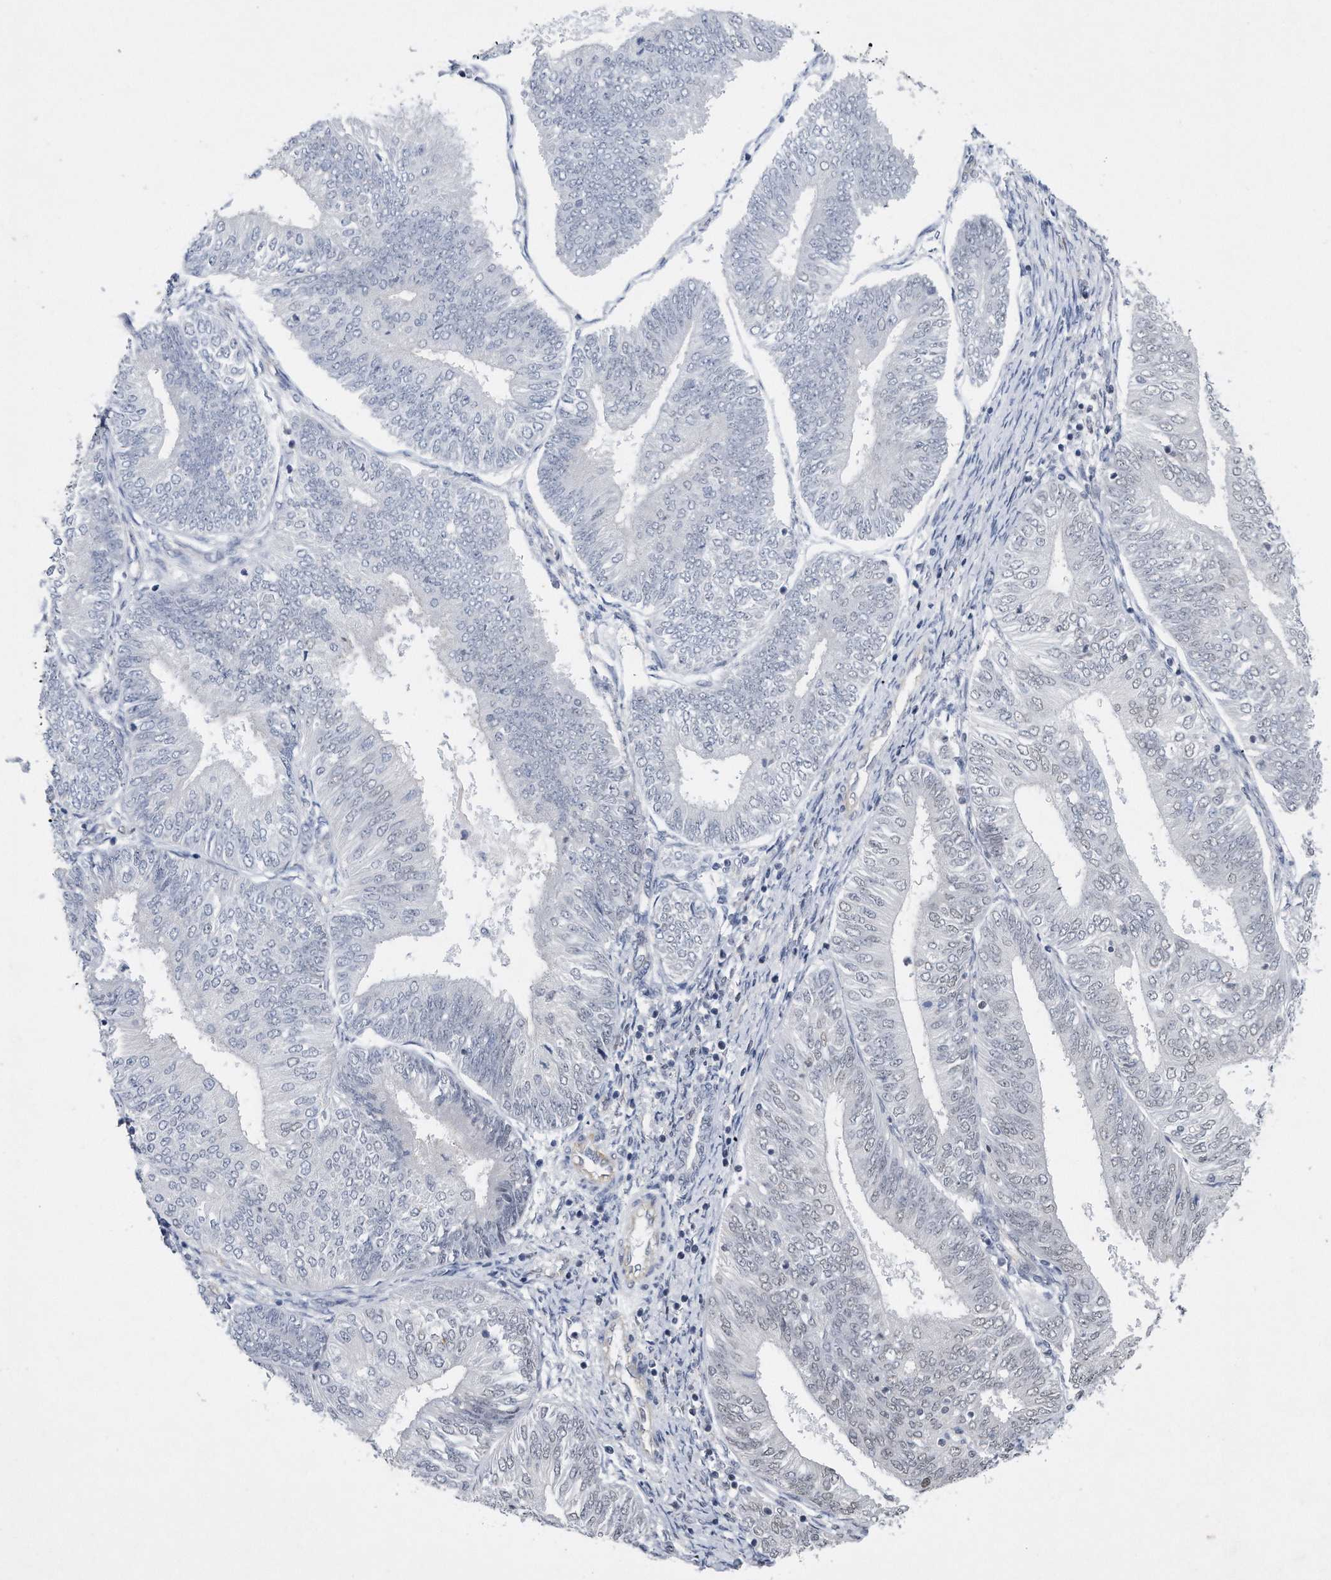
{"staining": {"intensity": "negative", "quantity": "none", "location": "none"}, "tissue": "endometrial cancer", "cell_type": "Tumor cells", "image_type": "cancer", "snomed": [{"axis": "morphology", "description": "Adenocarcinoma, NOS"}, {"axis": "topography", "description": "Endometrium"}], "caption": "High magnification brightfield microscopy of adenocarcinoma (endometrial) stained with DAB (brown) and counterstained with hematoxylin (blue): tumor cells show no significant staining.", "gene": "TP53INP1", "patient": {"sex": "female", "age": 58}}